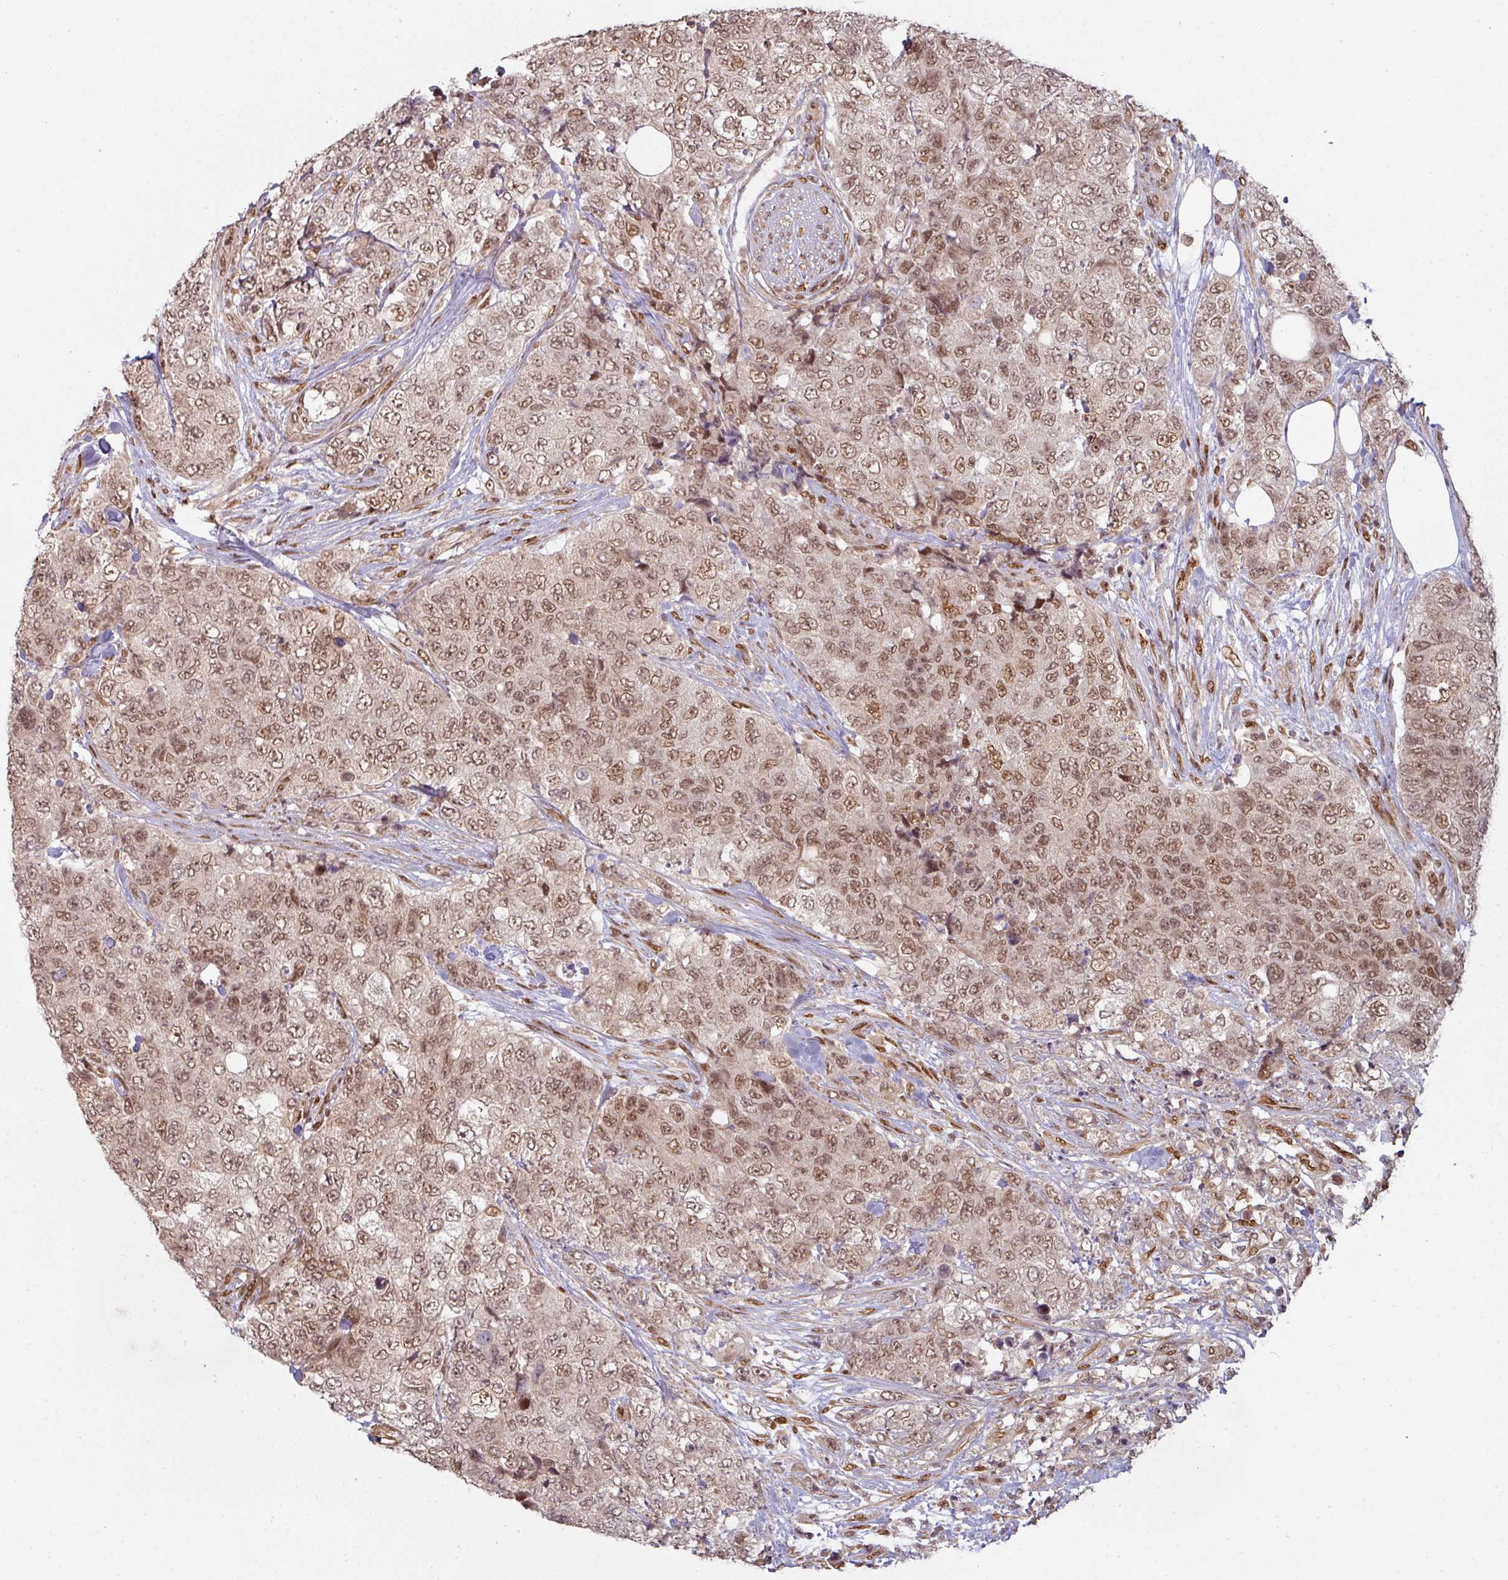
{"staining": {"intensity": "moderate", "quantity": ">75%", "location": "nuclear"}, "tissue": "urothelial cancer", "cell_type": "Tumor cells", "image_type": "cancer", "snomed": [{"axis": "morphology", "description": "Urothelial carcinoma, High grade"}, {"axis": "topography", "description": "Urinary bladder"}], "caption": "The photomicrograph exhibits a brown stain indicating the presence of a protein in the nuclear of tumor cells in urothelial carcinoma (high-grade). (DAB (3,3'-diaminobenzidine) = brown stain, brightfield microscopy at high magnification).", "gene": "SIK3", "patient": {"sex": "female", "age": 78}}